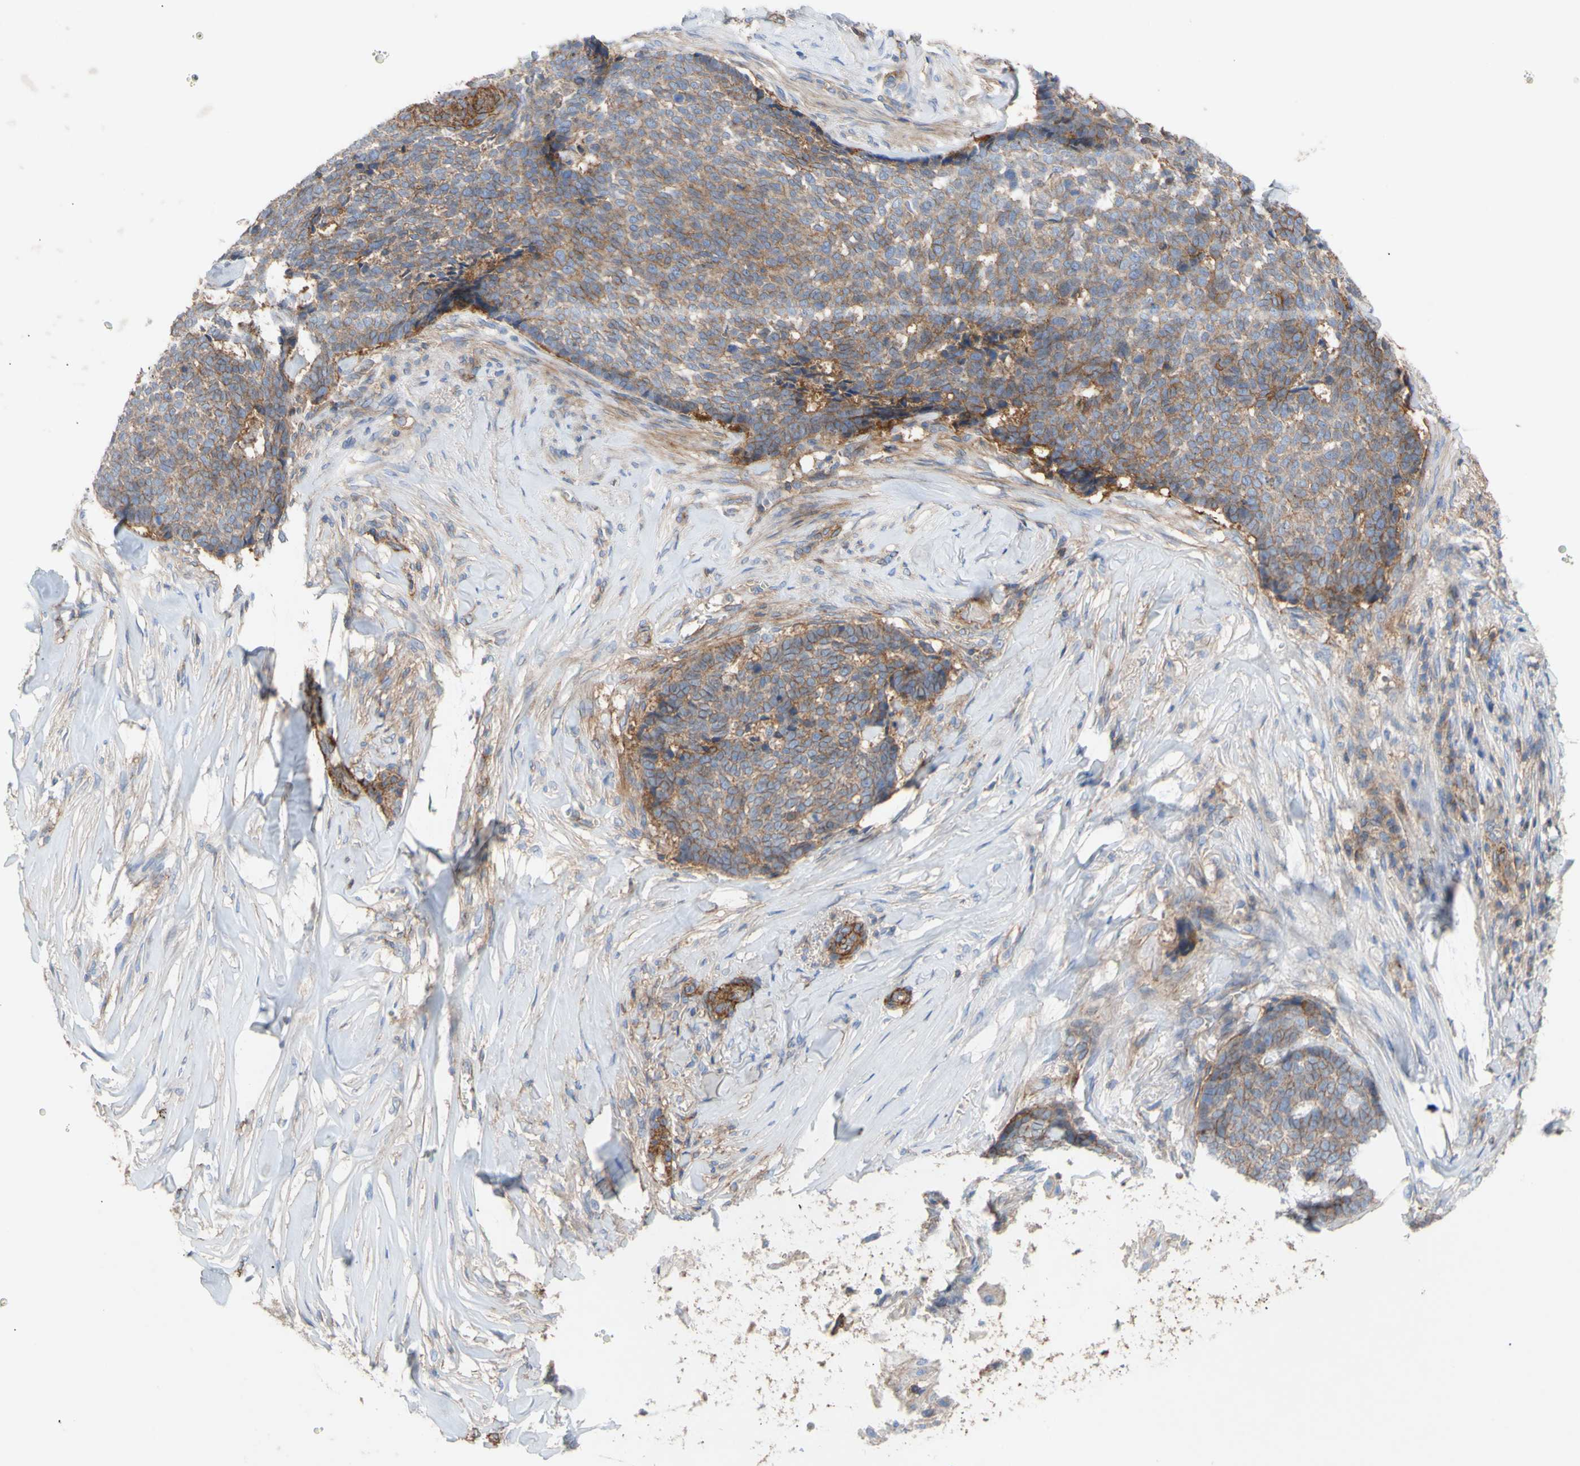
{"staining": {"intensity": "weak", "quantity": ">75%", "location": "cytoplasmic/membranous"}, "tissue": "skin cancer", "cell_type": "Tumor cells", "image_type": "cancer", "snomed": [{"axis": "morphology", "description": "Basal cell carcinoma"}, {"axis": "topography", "description": "Skin"}], "caption": "This is an image of immunohistochemistry staining of skin cancer, which shows weak staining in the cytoplasmic/membranous of tumor cells.", "gene": "ATP2A3", "patient": {"sex": "male", "age": 84}}